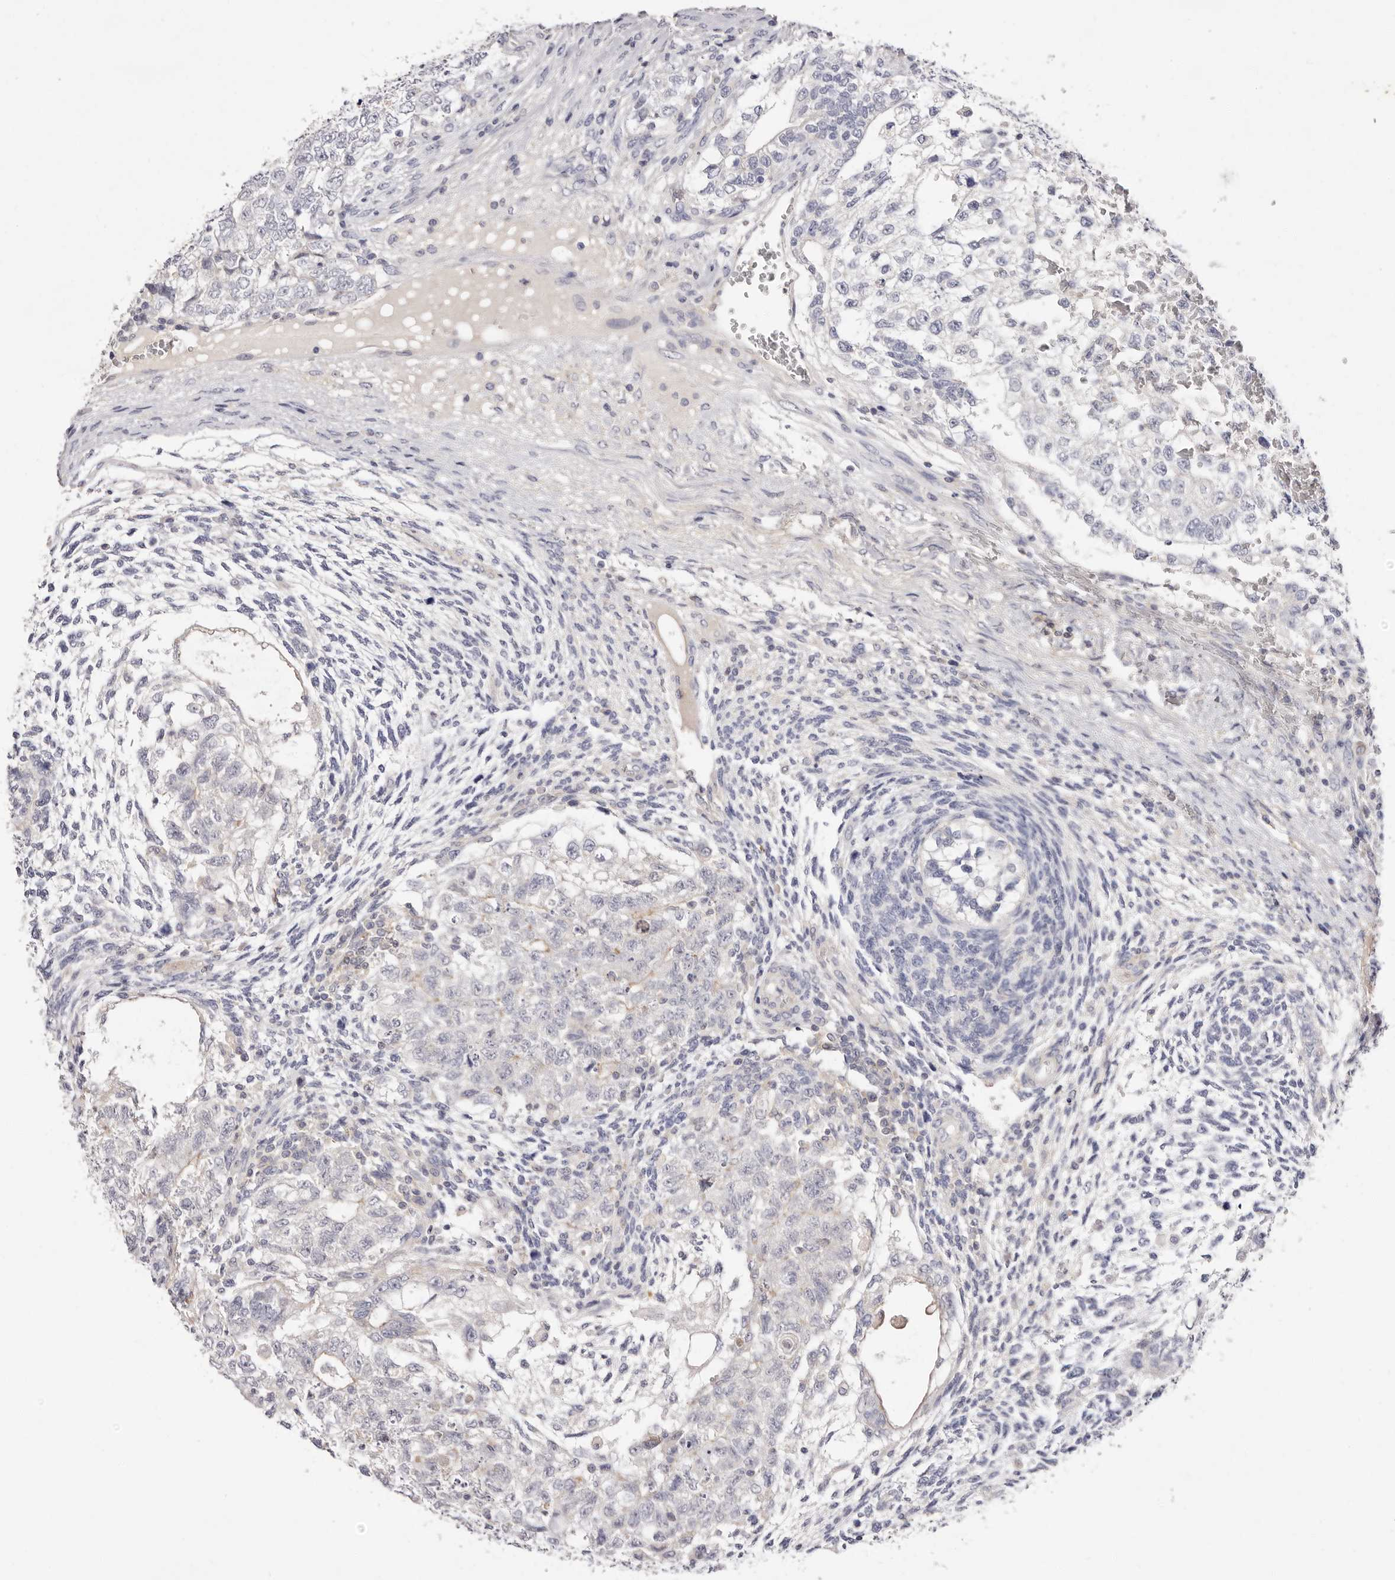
{"staining": {"intensity": "negative", "quantity": "none", "location": "none"}, "tissue": "testis cancer", "cell_type": "Tumor cells", "image_type": "cancer", "snomed": [{"axis": "morphology", "description": "Carcinoma, Embryonal, NOS"}, {"axis": "topography", "description": "Testis"}], "caption": "The immunohistochemistry photomicrograph has no significant positivity in tumor cells of testis cancer tissue.", "gene": "S1PR5", "patient": {"sex": "male", "age": 37}}